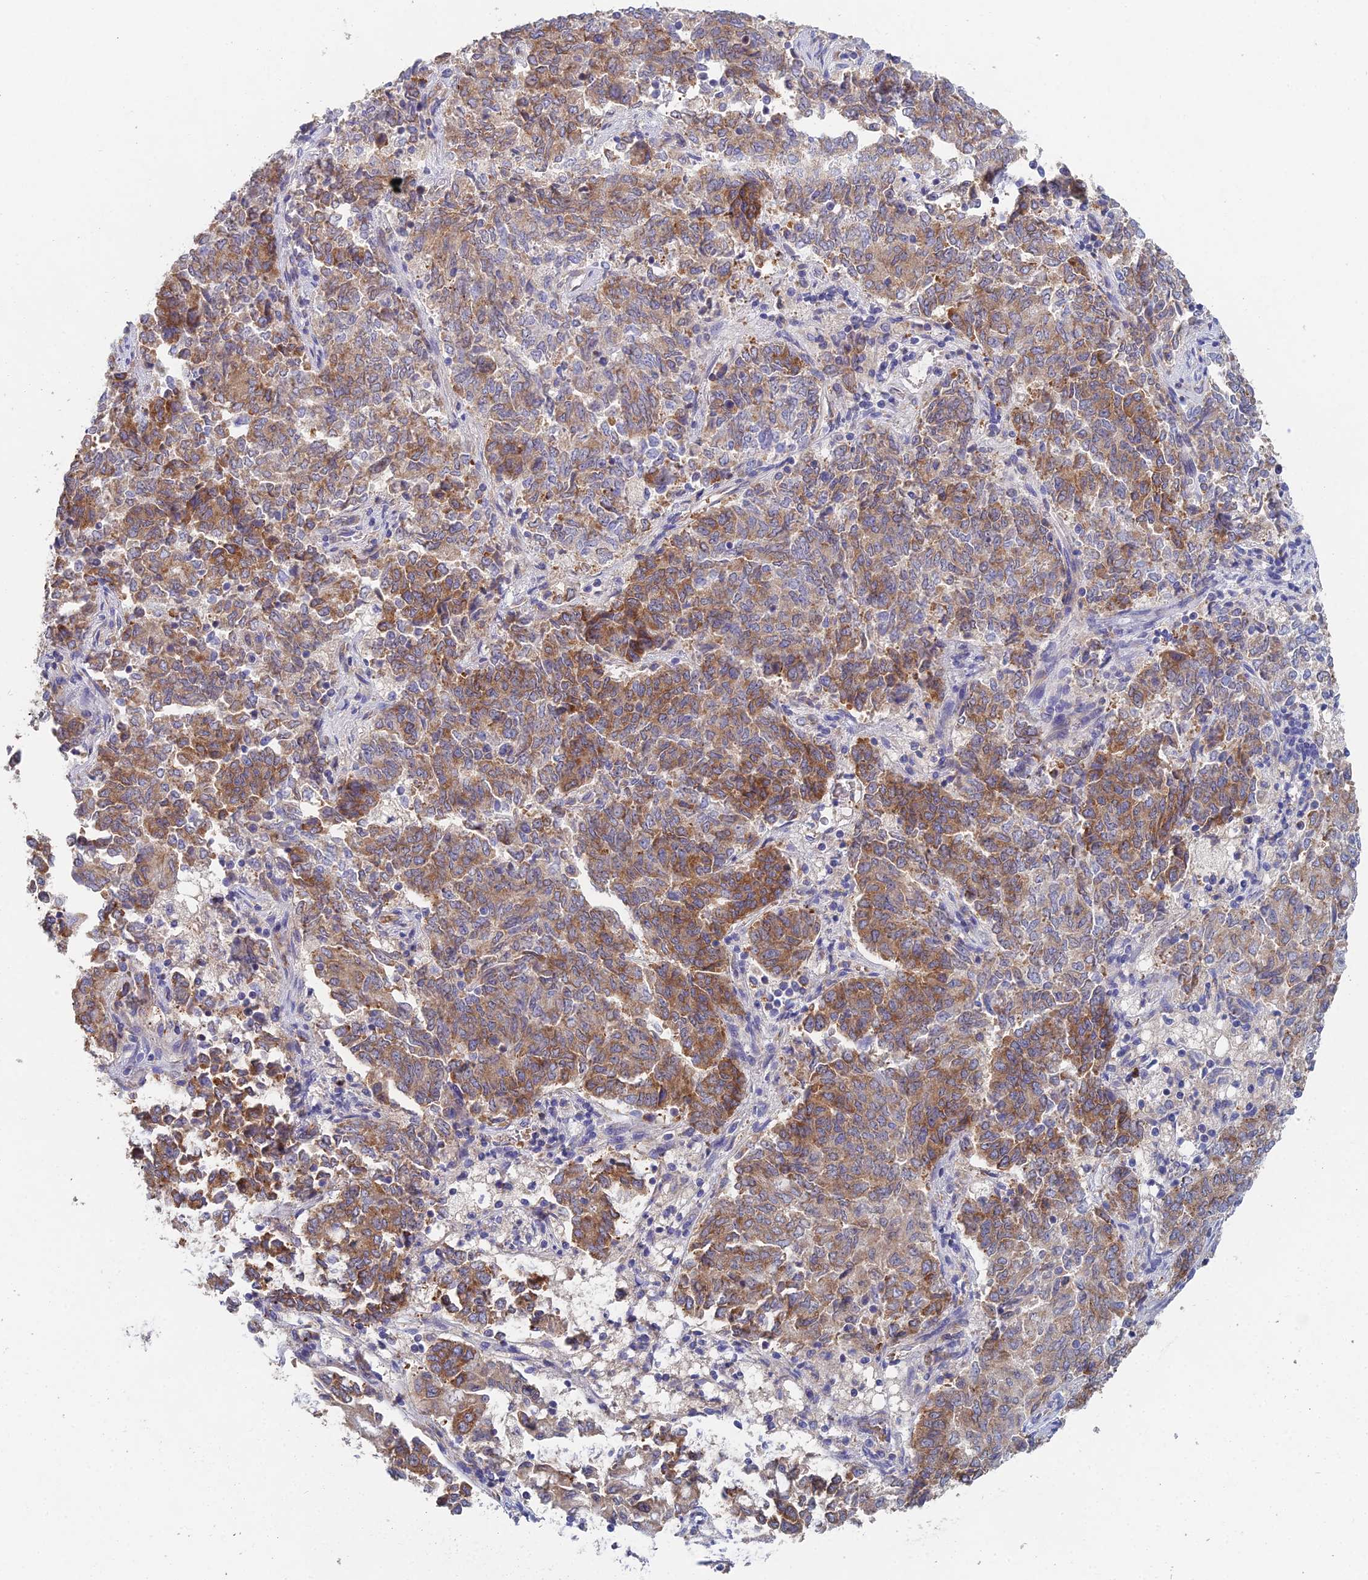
{"staining": {"intensity": "moderate", "quantity": ">75%", "location": "cytoplasmic/membranous"}, "tissue": "endometrial cancer", "cell_type": "Tumor cells", "image_type": "cancer", "snomed": [{"axis": "morphology", "description": "Adenocarcinoma, NOS"}, {"axis": "topography", "description": "Endometrium"}], "caption": "Endometrial cancer (adenocarcinoma) stained with immunohistochemistry shows moderate cytoplasmic/membranous expression in approximately >75% of tumor cells.", "gene": "ELOF1", "patient": {"sex": "female", "age": 80}}